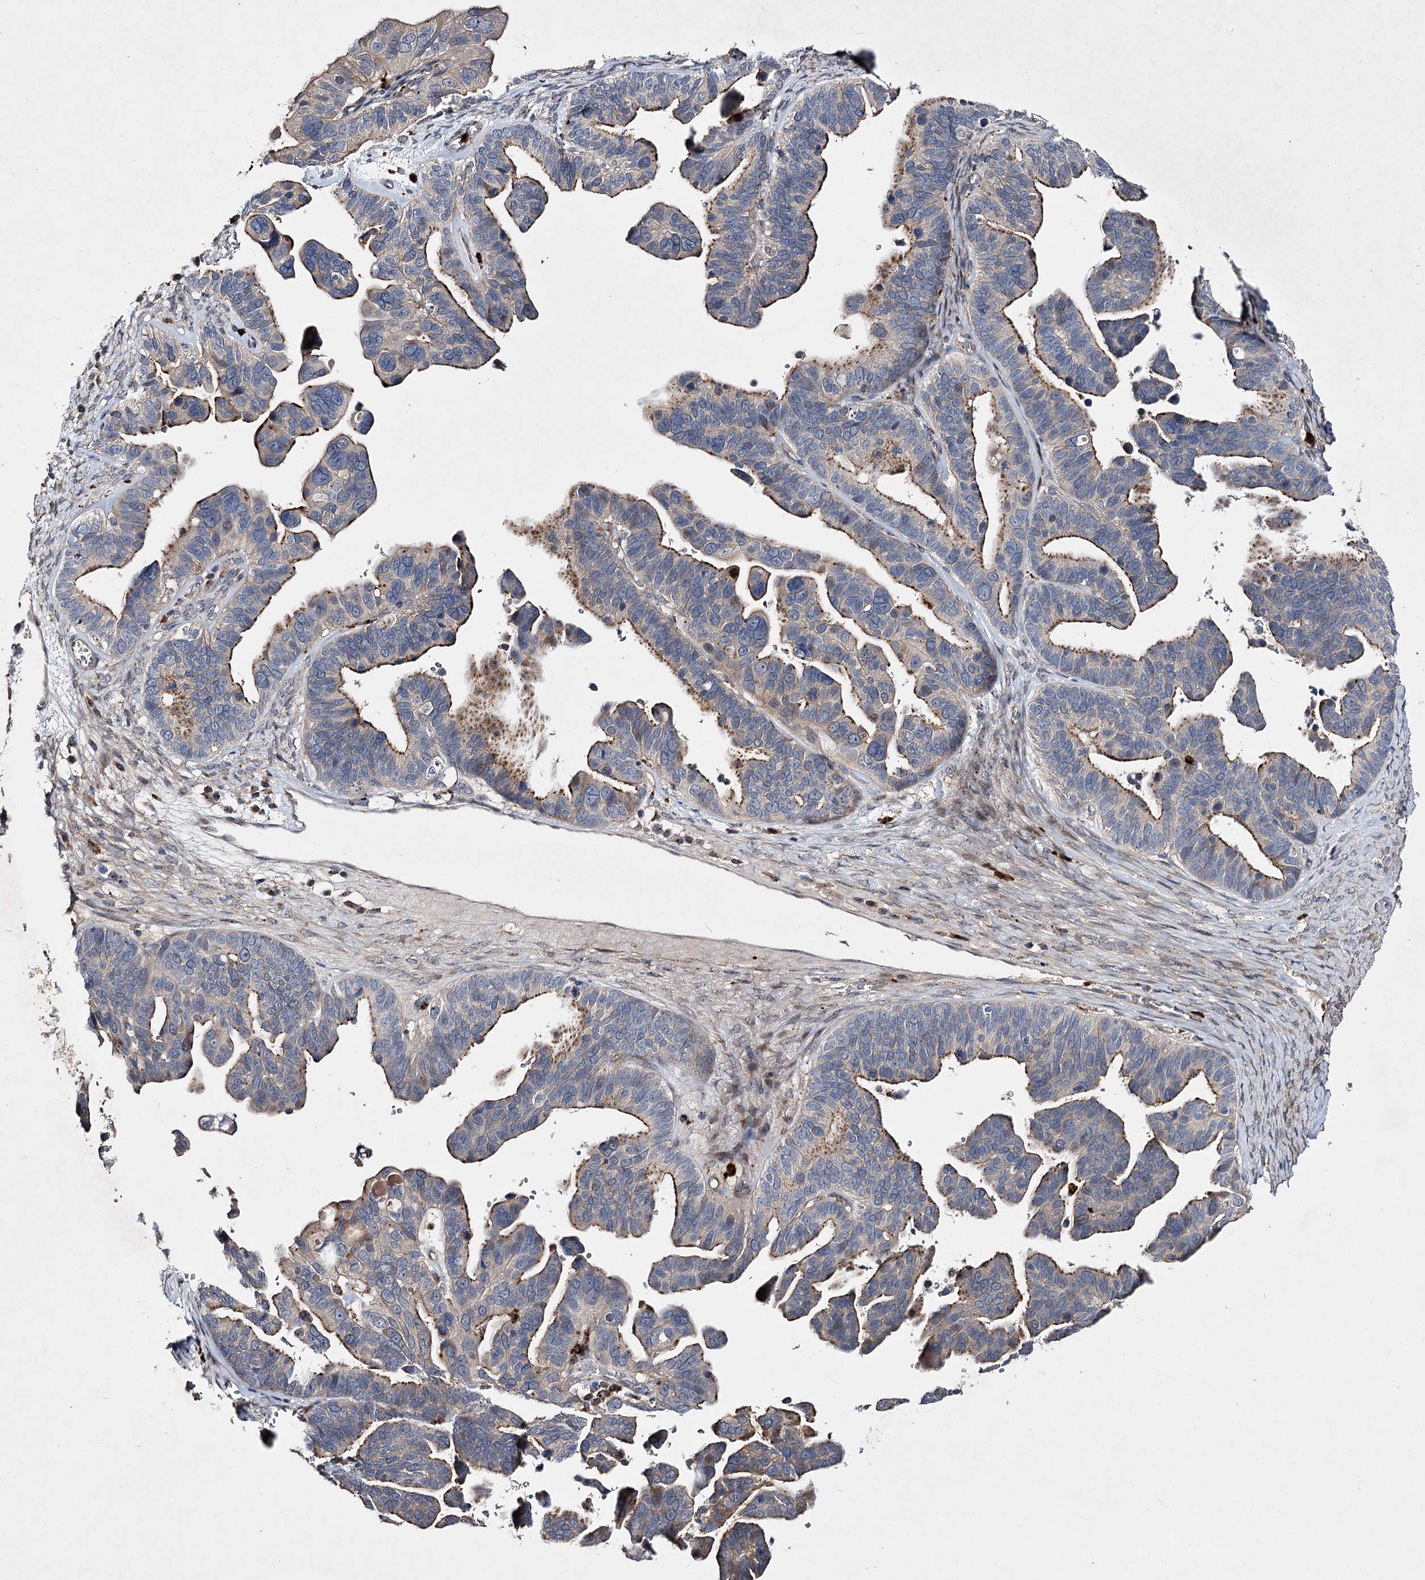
{"staining": {"intensity": "moderate", "quantity": "25%-75%", "location": "cytoplasmic/membranous"}, "tissue": "ovarian cancer", "cell_type": "Tumor cells", "image_type": "cancer", "snomed": [{"axis": "morphology", "description": "Cystadenocarcinoma, serous, NOS"}, {"axis": "topography", "description": "Ovary"}], "caption": "A brown stain labels moderate cytoplasmic/membranous staining of a protein in serous cystadenocarcinoma (ovarian) tumor cells.", "gene": "MINDY3", "patient": {"sex": "female", "age": 56}}